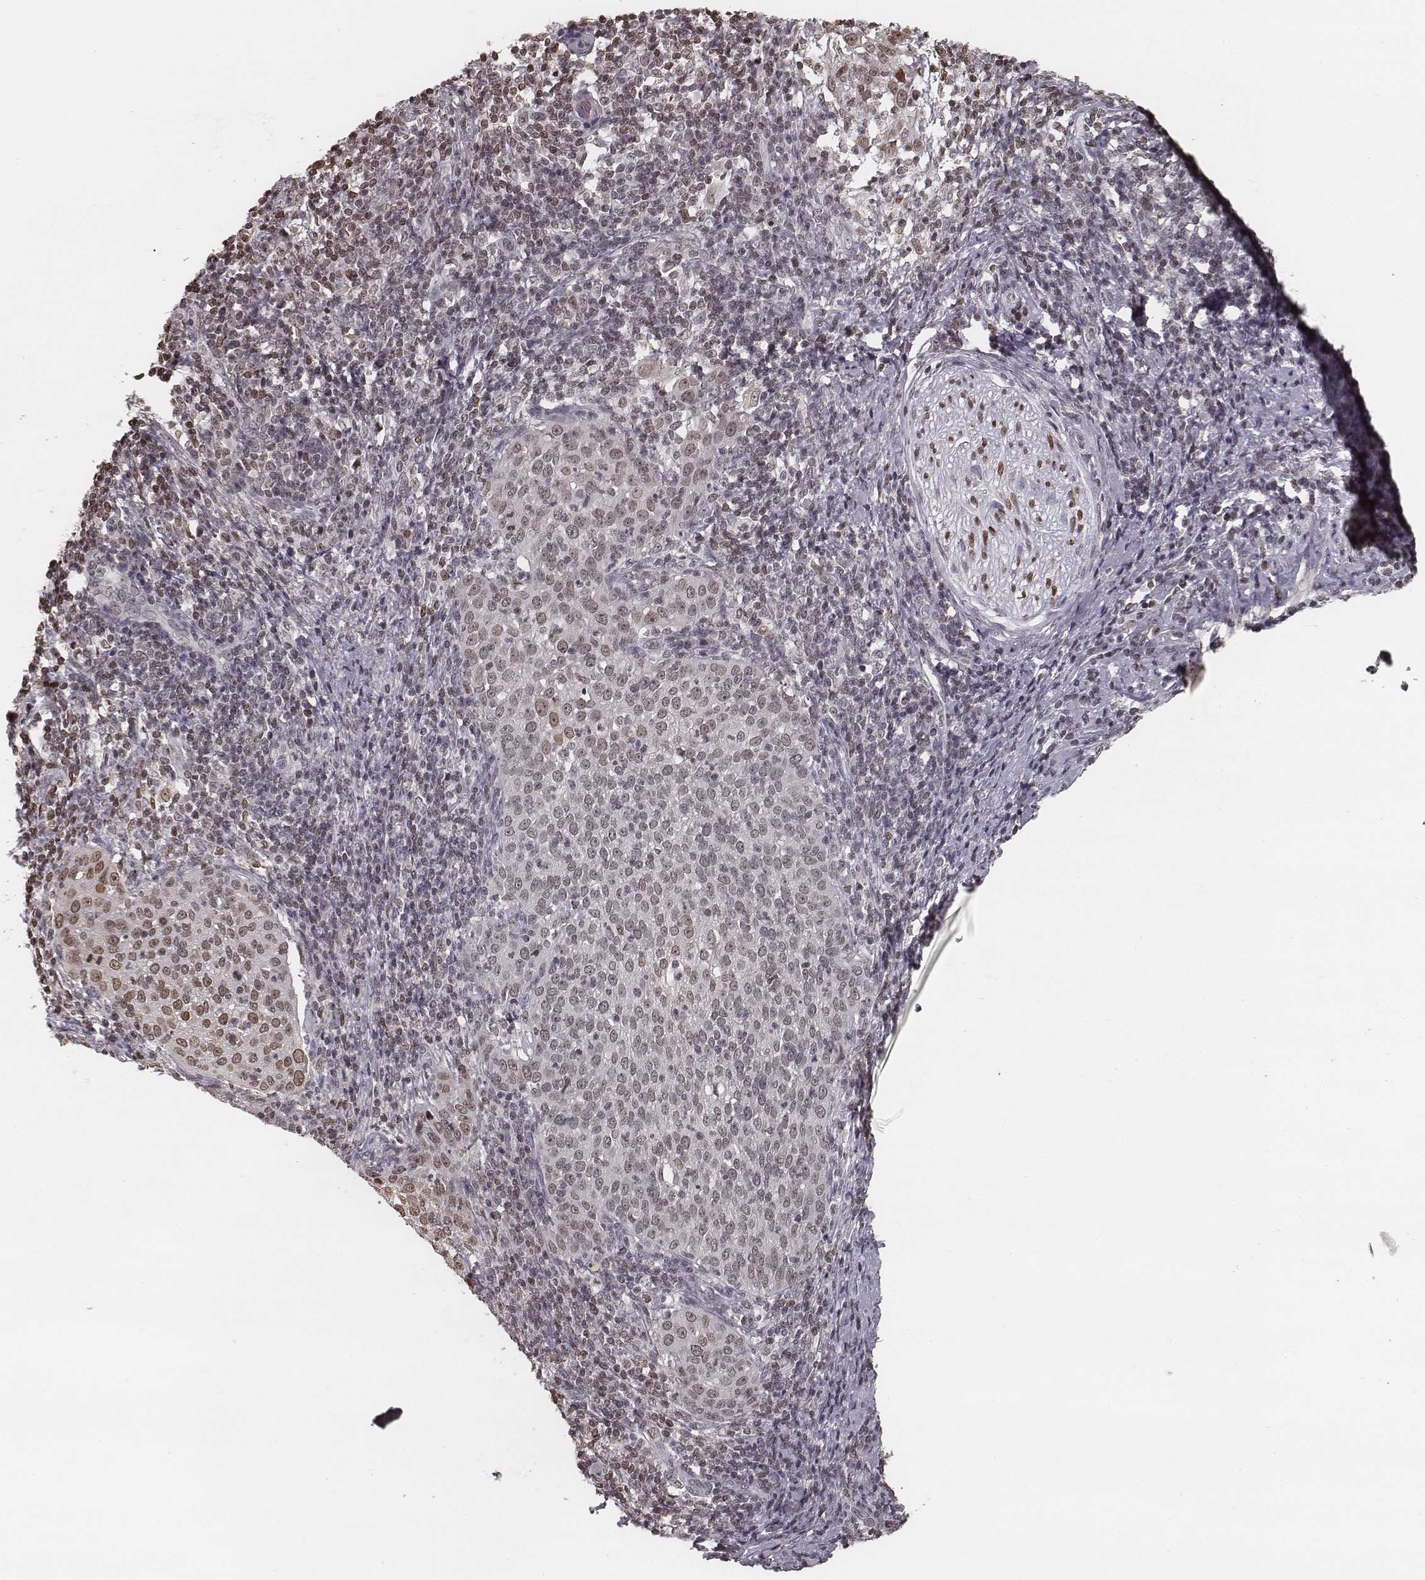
{"staining": {"intensity": "weak", "quantity": ">75%", "location": "nuclear"}, "tissue": "cervical cancer", "cell_type": "Tumor cells", "image_type": "cancer", "snomed": [{"axis": "morphology", "description": "Squamous cell carcinoma, NOS"}, {"axis": "topography", "description": "Cervix"}], "caption": "Cervical cancer (squamous cell carcinoma) was stained to show a protein in brown. There is low levels of weak nuclear positivity in approximately >75% of tumor cells.", "gene": "HMGA2", "patient": {"sex": "female", "age": 51}}